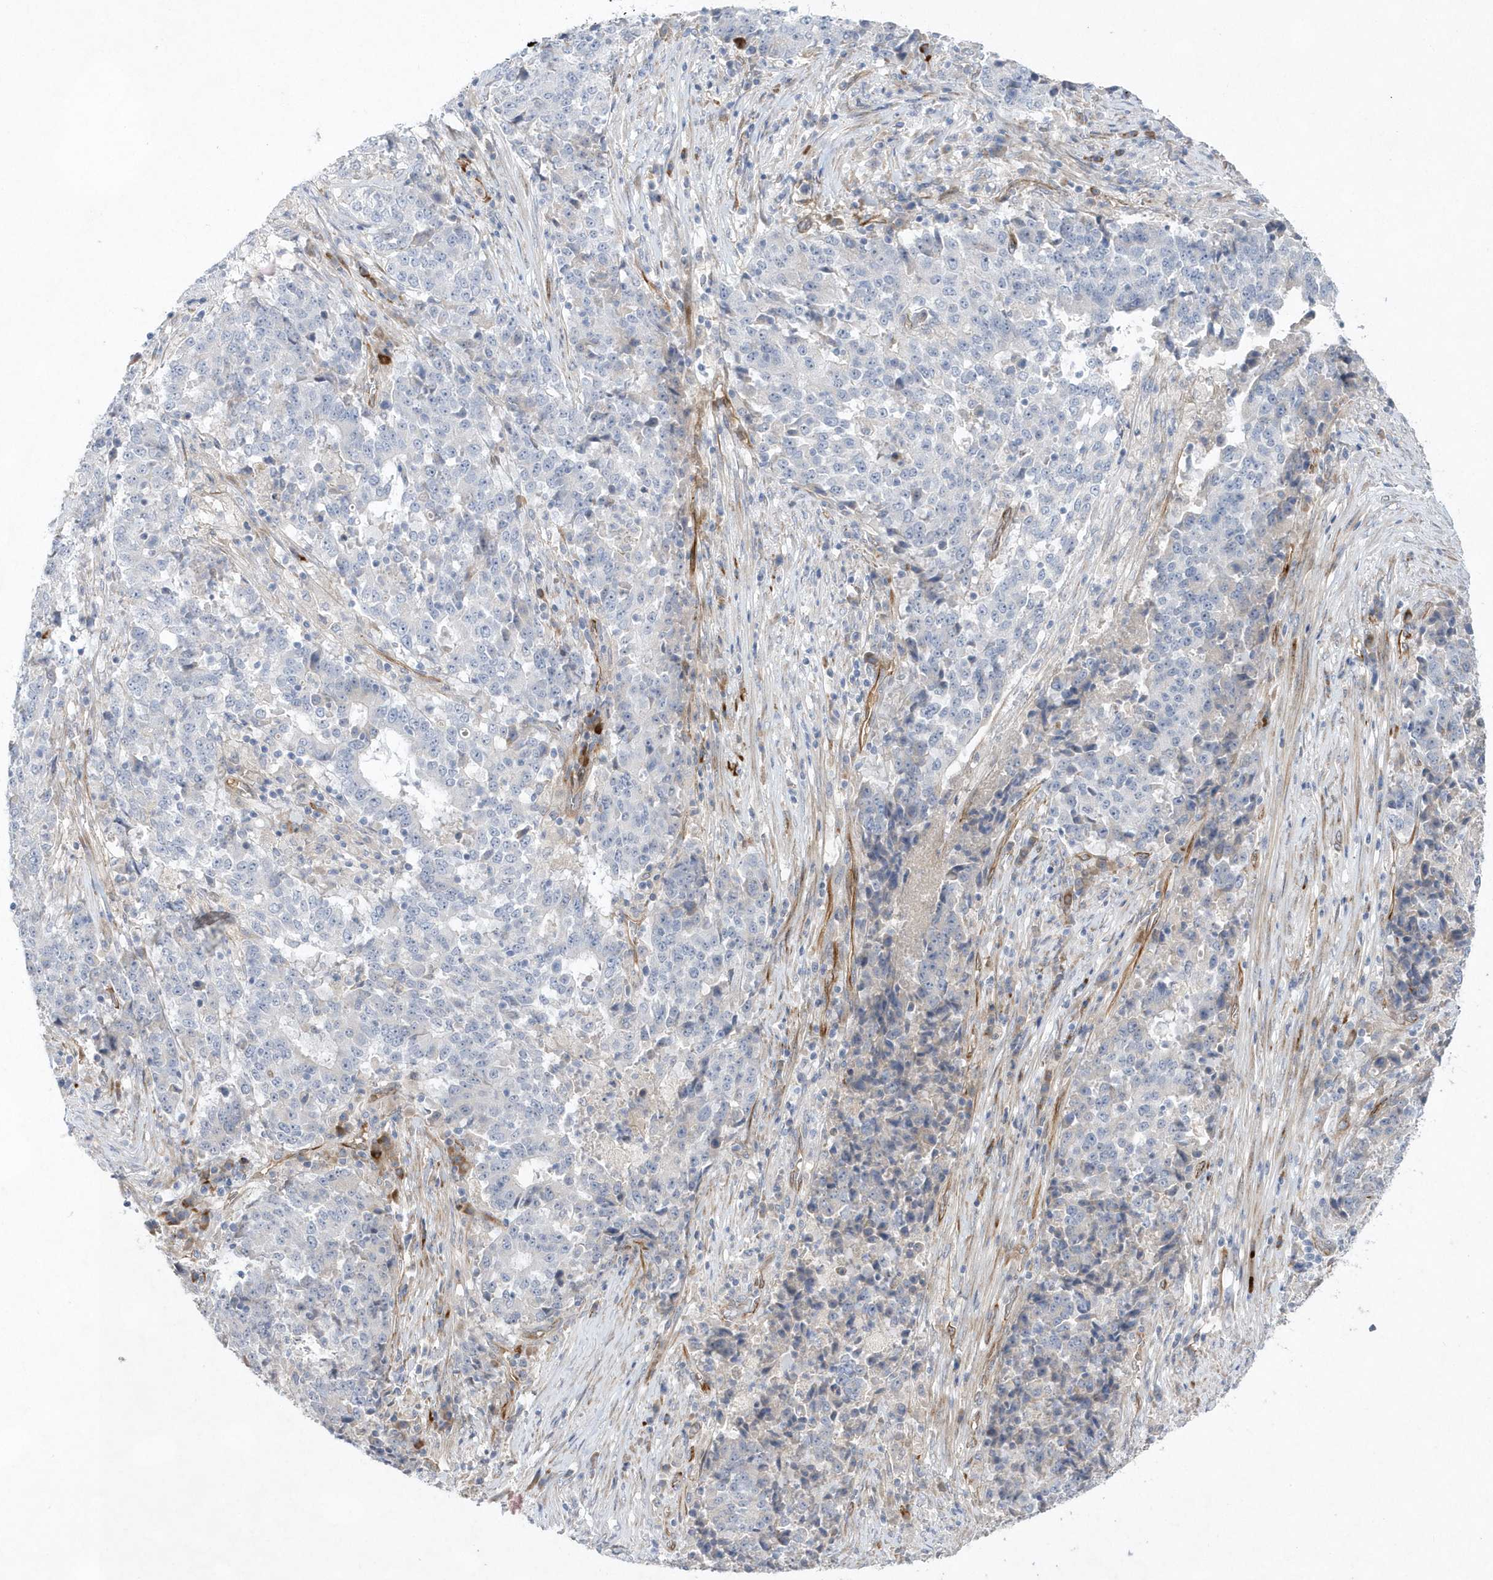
{"staining": {"intensity": "negative", "quantity": "none", "location": "none"}, "tissue": "stomach cancer", "cell_type": "Tumor cells", "image_type": "cancer", "snomed": [{"axis": "morphology", "description": "Adenocarcinoma, NOS"}, {"axis": "topography", "description": "Stomach"}], "caption": "Immunohistochemistry histopathology image of human stomach cancer stained for a protein (brown), which exhibits no staining in tumor cells. (Immunohistochemistry, brightfield microscopy, high magnification).", "gene": "TMEM132B", "patient": {"sex": "male", "age": 59}}